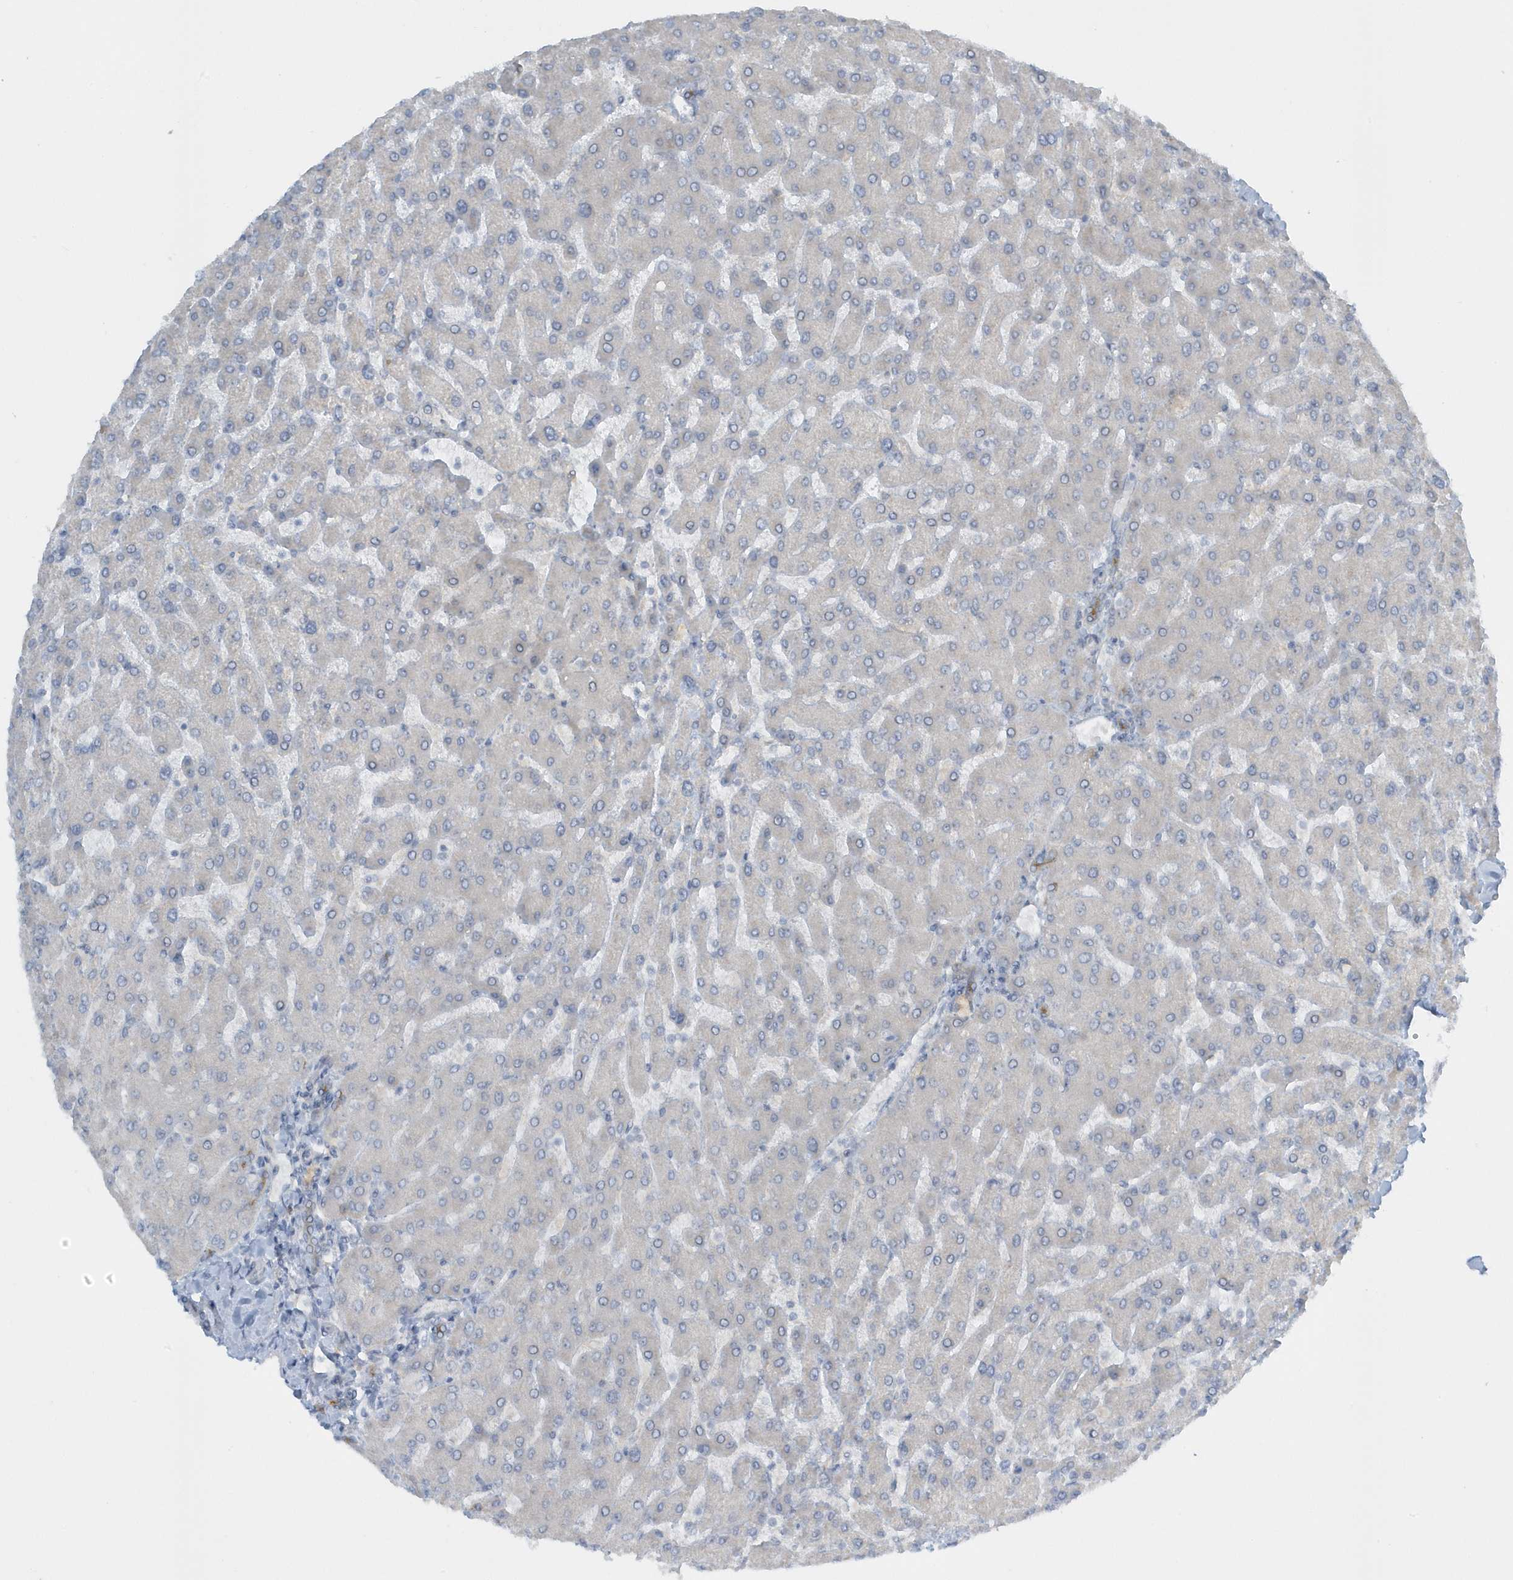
{"staining": {"intensity": "moderate", "quantity": "<25%", "location": "cytoplasmic/membranous"}, "tissue": "liver", "cell_type": "Cholangiocytes", "image_type": "normal", "snomed": [{"axis": "morphology", "description": "Normal tissue, NOS"}, {"axis": "topography", "description": "Liver"}], "caption": "Brown immunohistochemical staining in normal liver shows moderate cytoplasmic/membranous positivity in approximately <25% of cholangiocytes.", "gene": "SCN3A", "patient": {"sex": "male", "age": 55}}